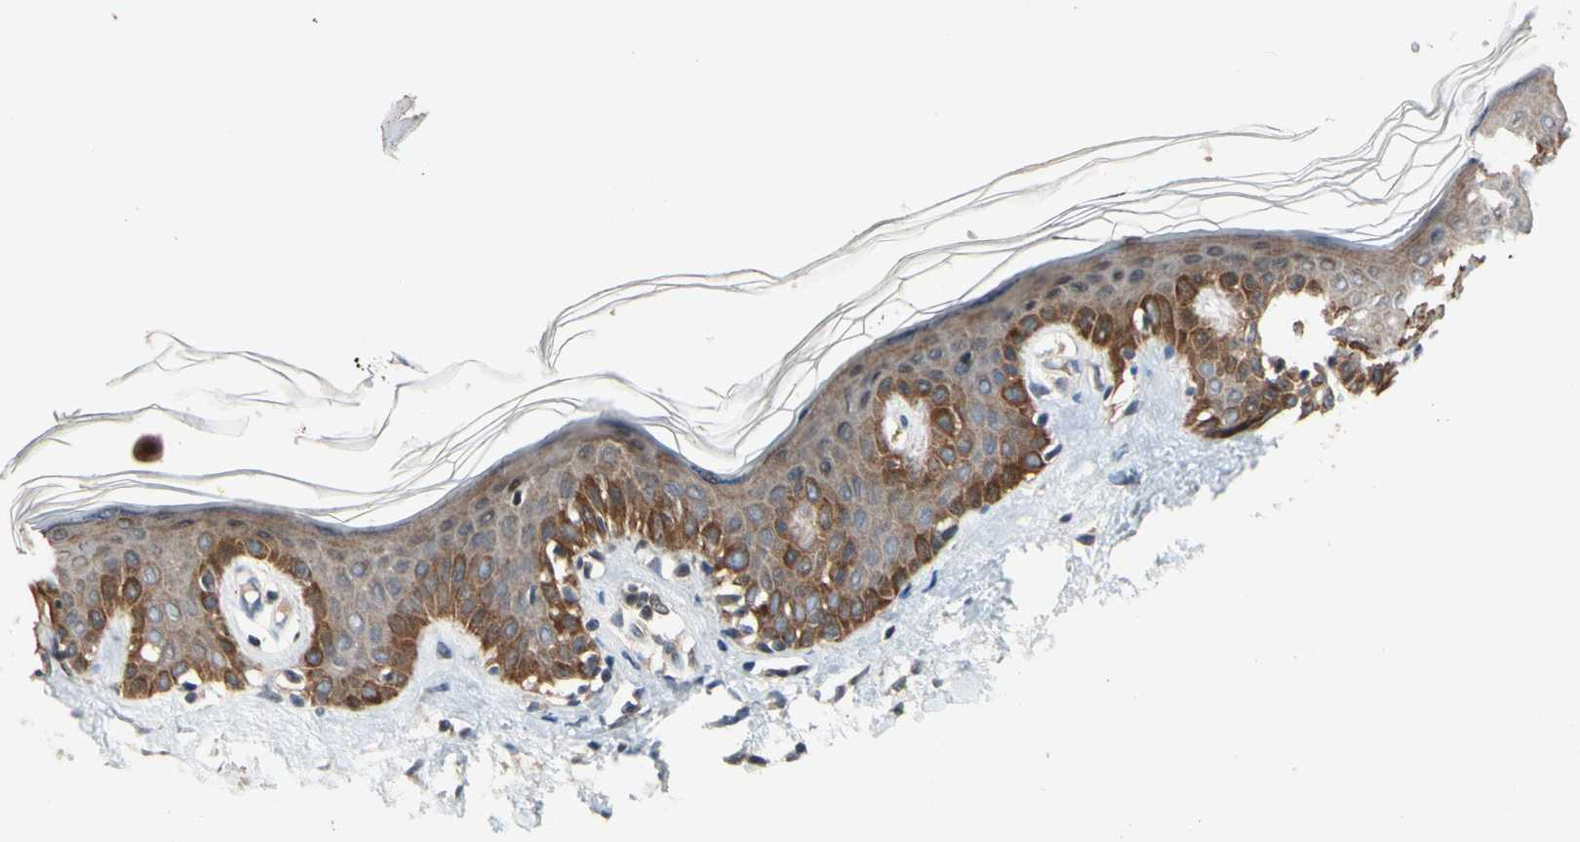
{"staining": {"intensity": "weak", "quantity": ">75%", "location": "cytoplasmic/membranous"}, "tissue": "skin", "cell_type": "Fibroblasts", "image_type": "normal", "snomed": [{"axis": "morphology", "description": "Normal tissue, NOS"}, {"axis": "topography", "description": "Skin"}], "caption": "Protein expression analysis of benign human skin reveals weak cytoplasmic/membranous staining in approximately >75% of fibroblasts. (DAB (3,3'-diaminobenzidine) = brown stain, brightfield microscopy at high magnification).", "gene": "NGEF", "patient": {"sex": "male", "age": 67}}